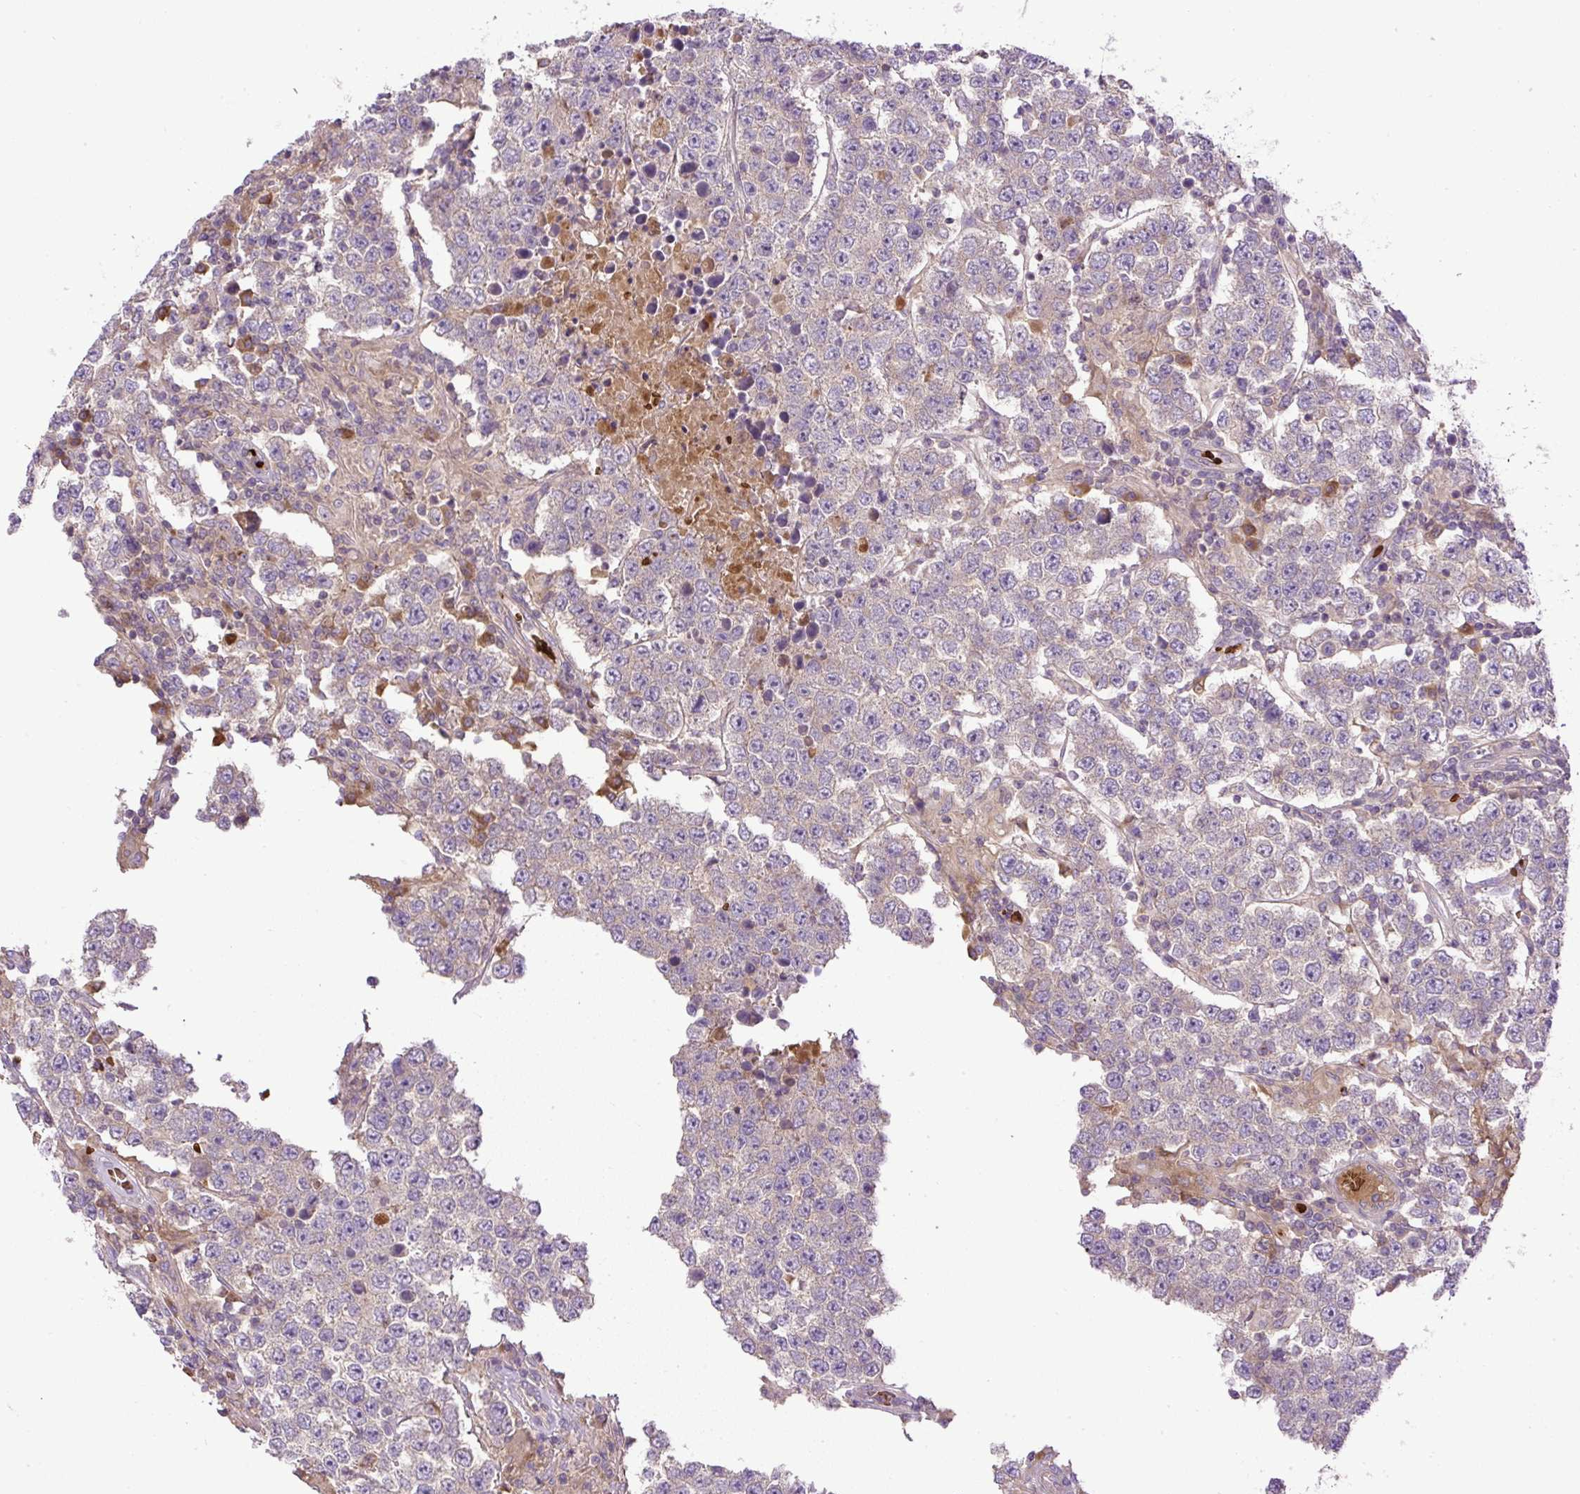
{"staining": {"intensity": "negative", "quantity": "none", "location": "none"}, "tissue": "testis cancer", "cell_type": "Tumor cells", "image_type": "cancer", "snomed": [{"axis": "morphology", "description": "Normal tissue, NOS"}, {"axis": "morphology", "description": "Urothelial carcinoma, High grade"}, {"axis": "morphology", "description": "Seminoma, NOS"}, {"axis": "morphology", "description": "Carcinoma, Embryonal, NOS"}, {"axis": "topography", "description": "Urinary bladder"}, {"axis": "topography", "description": "Testis"}], "caption": "This is an immunohistochemistry image of human testis seminoma. There is no staining in tumor cells.", "gene": "CXCL13", "patient": {"sex": "male", "age": 41}}